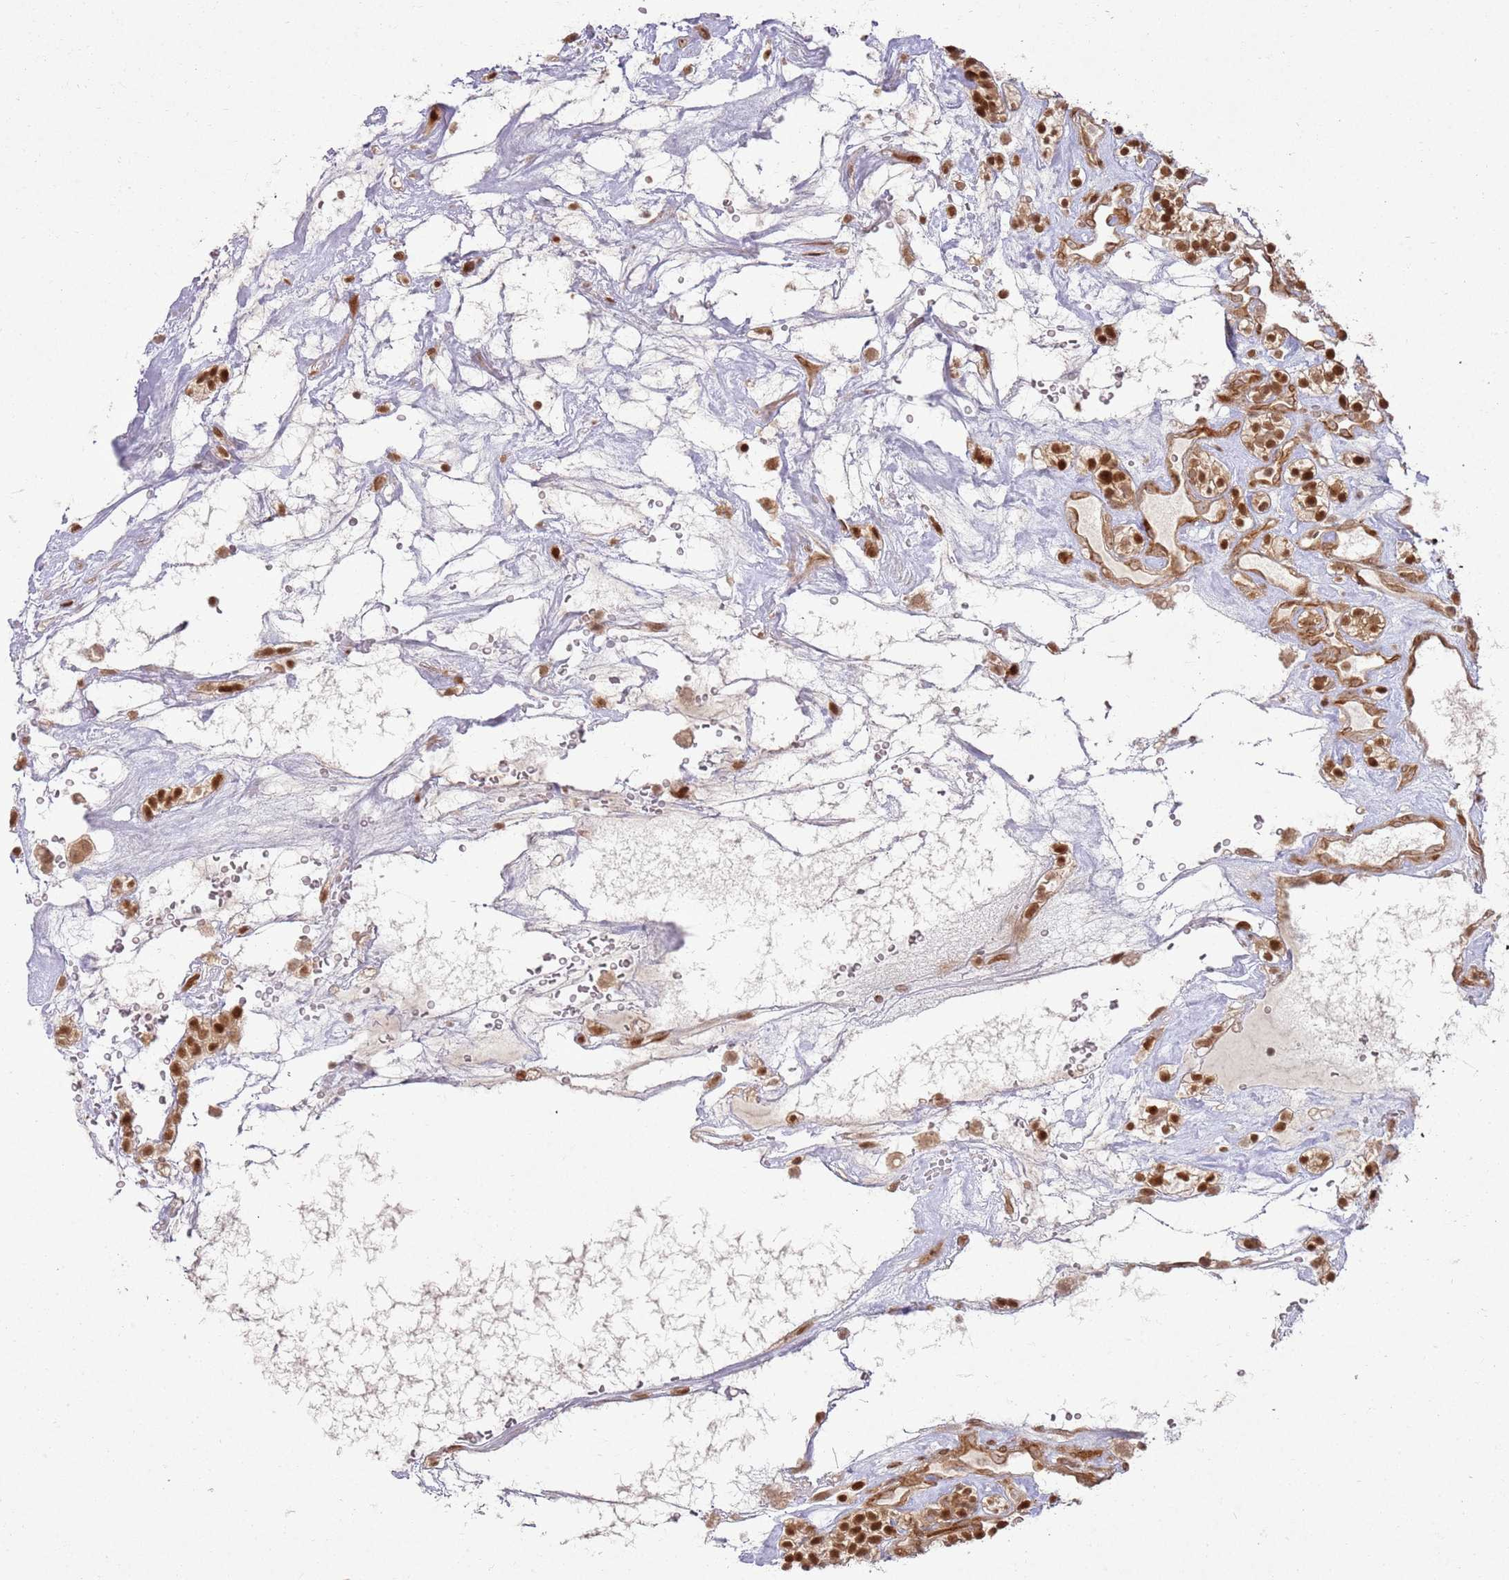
{"staining": {"intensity": "strong", "quantity": ">75%", "location": "cytoplasmic/membranous,nuclear"}, "tissue": "renal cancer", "cell_type": "Tumor cells", "image_type": "cancer", "snomed": [{"axis": "morphology", "description": "Adenocarcinoma, NOS"}, {"axis": "topography", "description": "Kidney"}], "caption": "DAB (3,3'-diaminobenzidine) immunohistochemical staining of human renal adenocarcinoma shows strong cytoplasmic/membranous and nuclear protein staining in approximately >75% of tumor cells.", "gene": "KLHL36", "patient": {"sex": "female", "age": 57}}